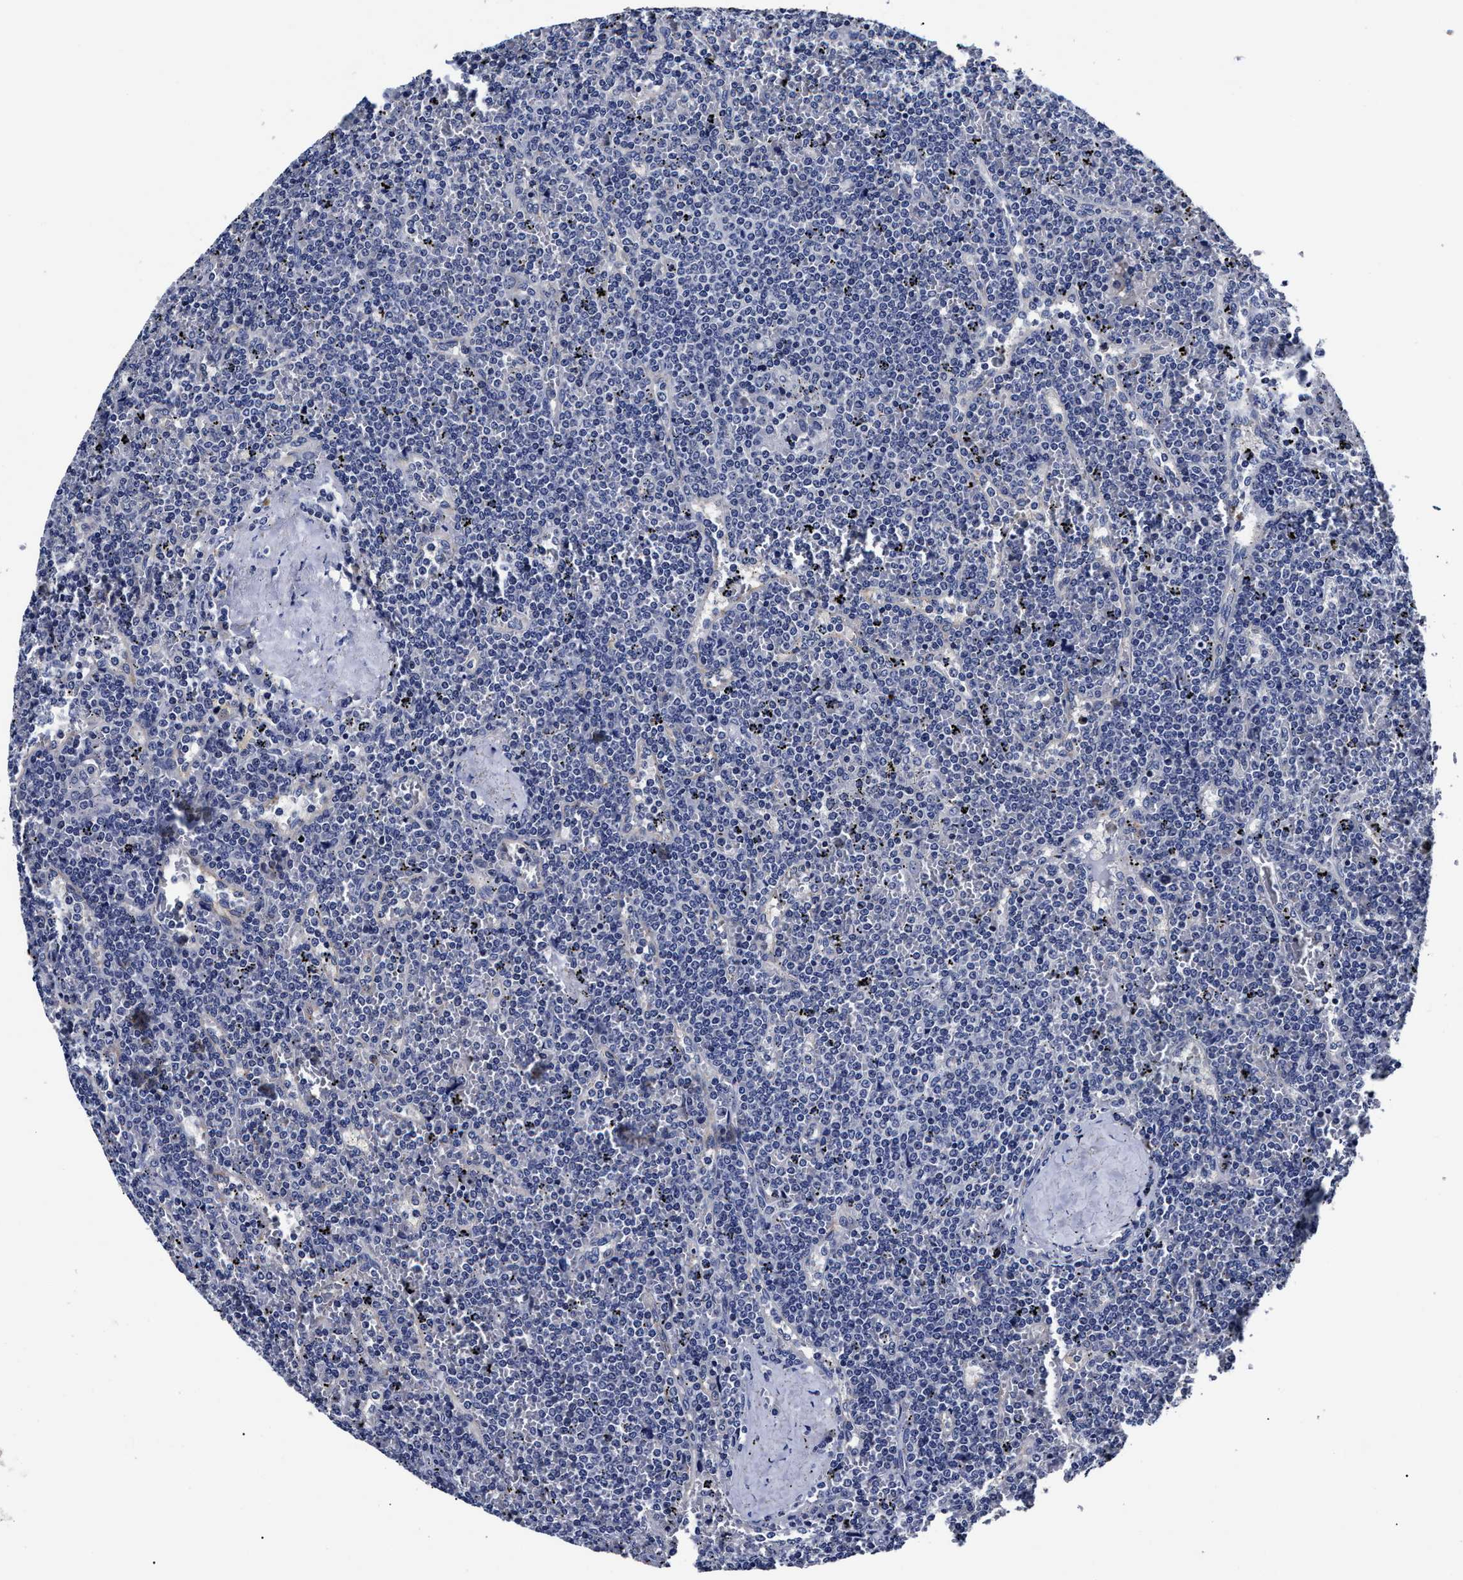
{"staining": {"intensity": "negative", "quantity": "none", "location": "none"}, "tissue": "lymphoma", "cell_type": "Tumor cells", "image_type": "cancer", "snomed": [{"axis": "morphology", "description": "Malignant lymphoma, non-Hodgkin's type, Low grade"}, {"axis": "topography", "description": "Spleen"}], "caption": "Immunohistochemistry (IHC) image of lymphoma stained for a protein (brown), which reveals no expression in tumor cells. The staining was performed using DAB (3,3'-diaminobenzidine) to visualize the protein expression in brown, while the nuclei were stained in blue with hematoxylin (Magnification: 20x).", "gene": "OLFML2A", "patient": {"sex": "female", "age": 19}}